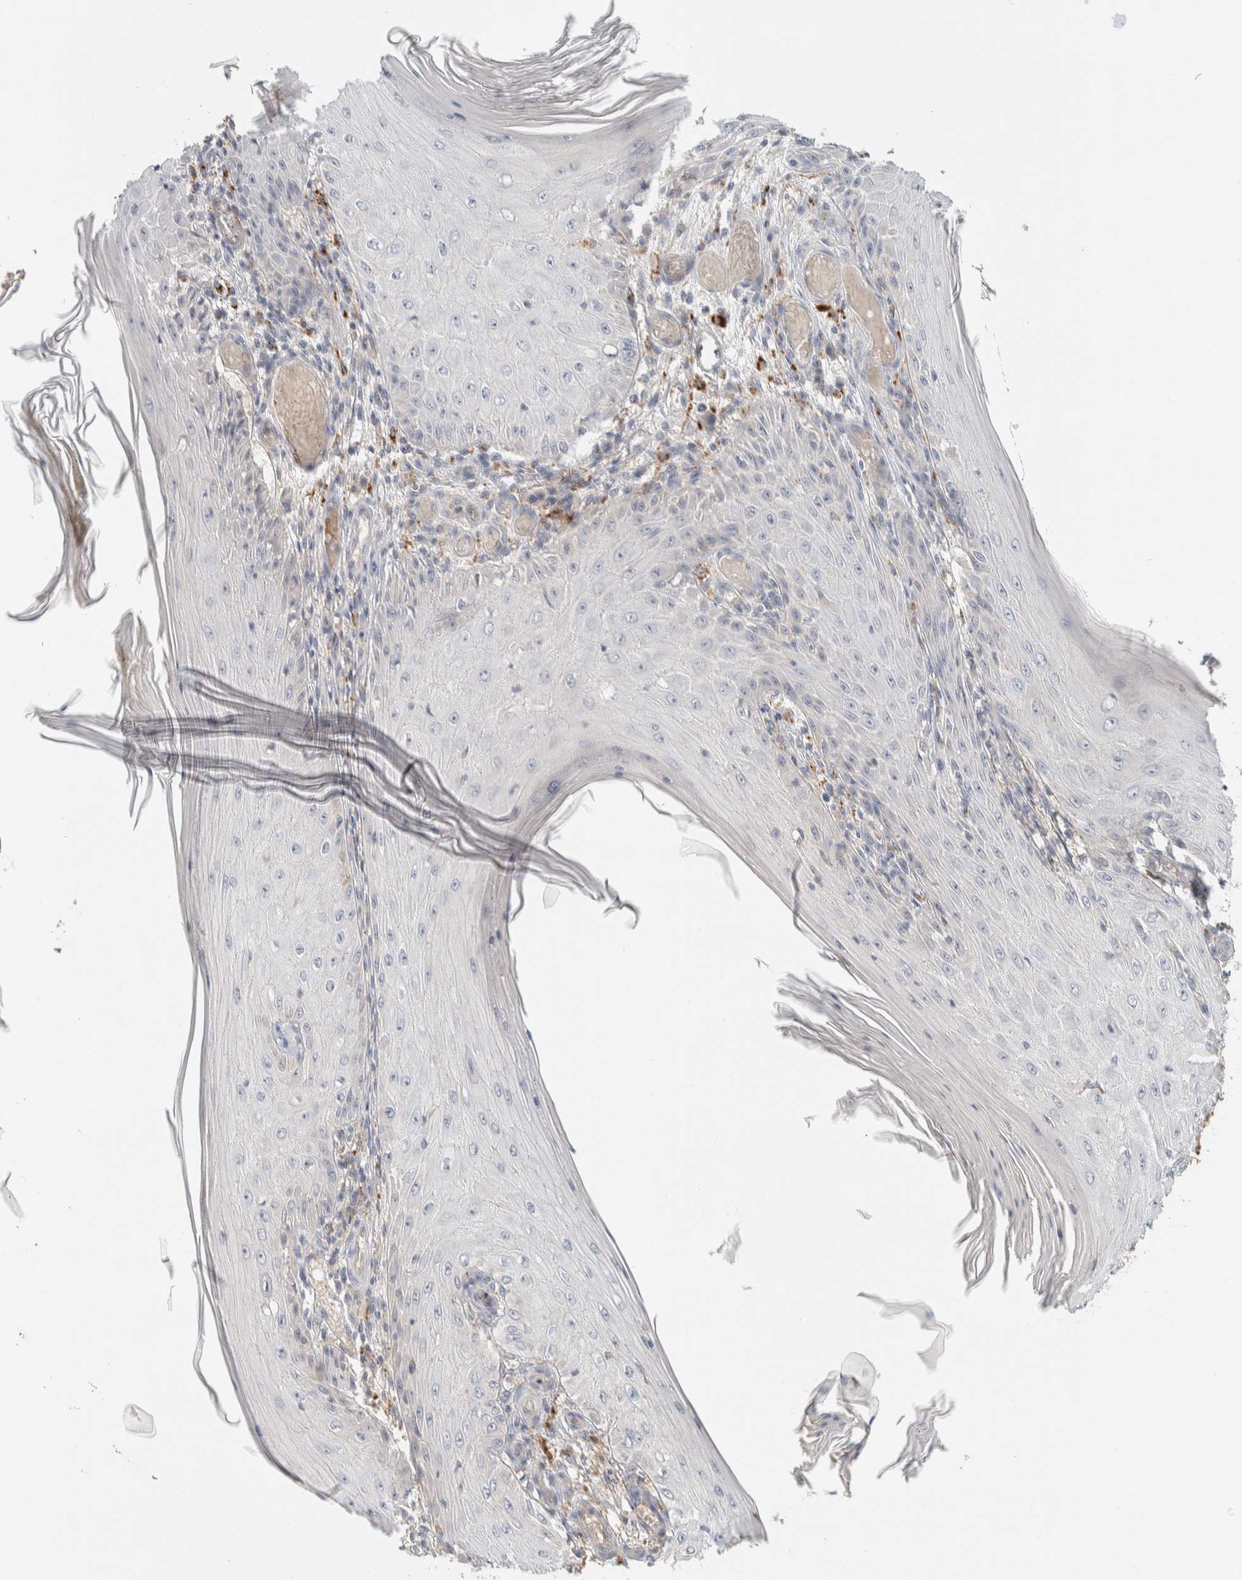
{"staining": {"intensity": "negative", "quantity": "none", "location": "none"}, "tissue": "skin cancer", "cell_type": "Tumor cells", "image_type": "cancer", "snomed": [{"axis": "morphology", "description": "Squamous cell carcinoma, NOS"}, {"axis": "topography", "description": "Skin"}], "caption": "This is an immunohistochemistry (IHC) image of skin cancer. There is no positivity in tumor cells.", "gene": "GCLM", "patient": {"sex": "female", "age": 73}}